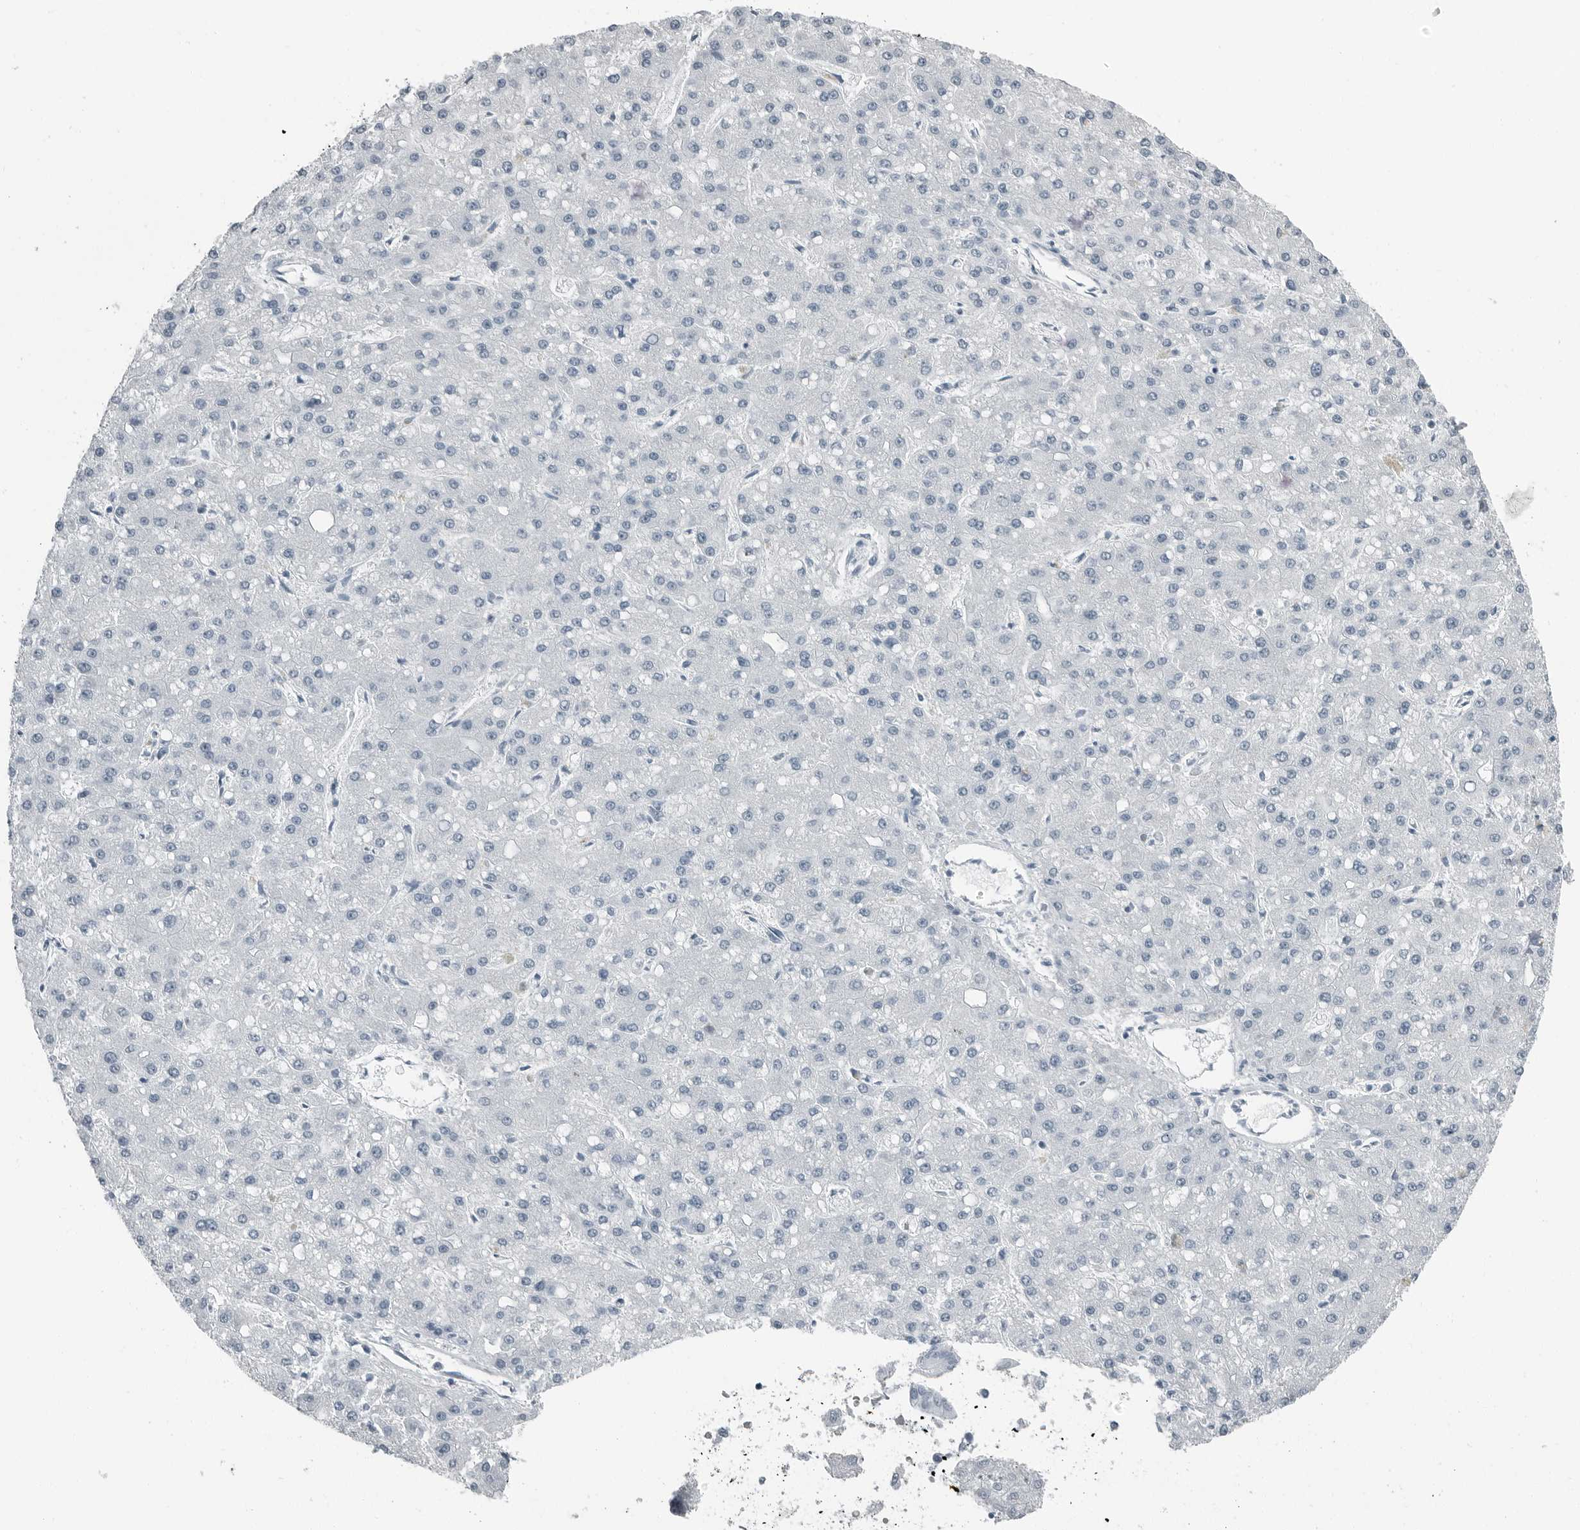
{"staining": {"intensity": "negative", "quantity": "none", "location": "none"}, "tissue": "liver cancer", "cell_type": "Tumor cells", "image_type": "cancer", "snomed": [{"axis": "morphology", "description": "Carcinoma, Hepatocellular, NOS"}, {"axis": "topography", "description": "Liver"}], "caption": "Tumor cells show no significant protein positivity in liver hepatocellular carcinoma.", "gene": "FABP6", "patient": {"sex": "male", "age": 67}}